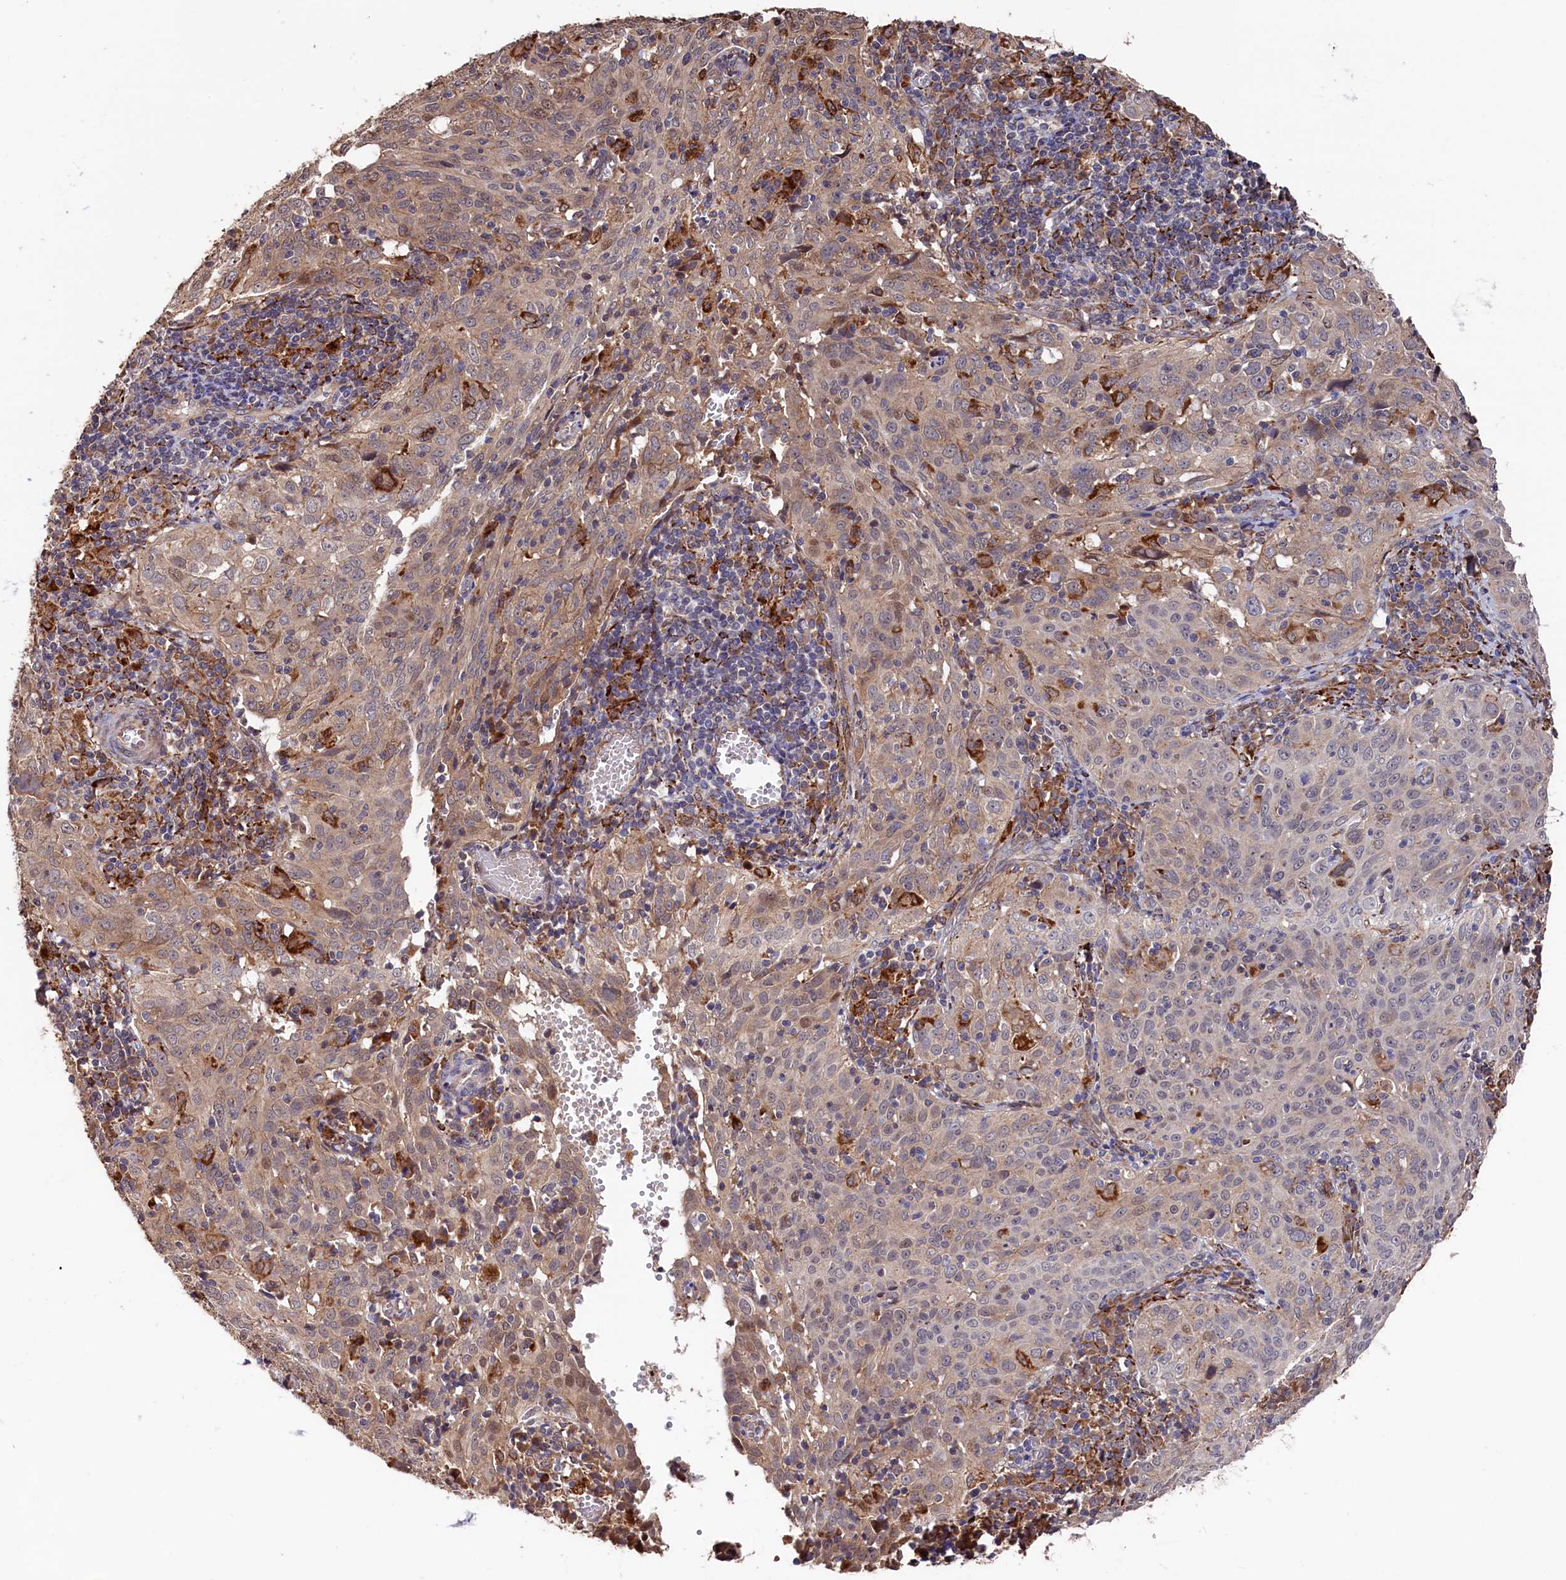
{"staining": {"intensity": "weak", "quantity": ">75%", "location": "cytoplasmic/membranous"}, "tissue": "cervical cancer", "cell_type": "Tumor cells", "image_type": "cancer", "snomed": [{"axis": "morphology", "description": "Normal tissue, NOS"}, {"axis": "morphology", "description": "Squamous cell carcinoma, NOS"}, {"axis": "topography", "description": "Cervix"}], "caption": "The micrograph demonstrates immunohistochemical staining of cervical cancer (squamous cell carcinoma). There is weak cytoplasmic/membranous expression is appreciated in about >75% of tumor cells.", "gene": "SLC12A4", "patient": {"sex": "female", "age": 31}}